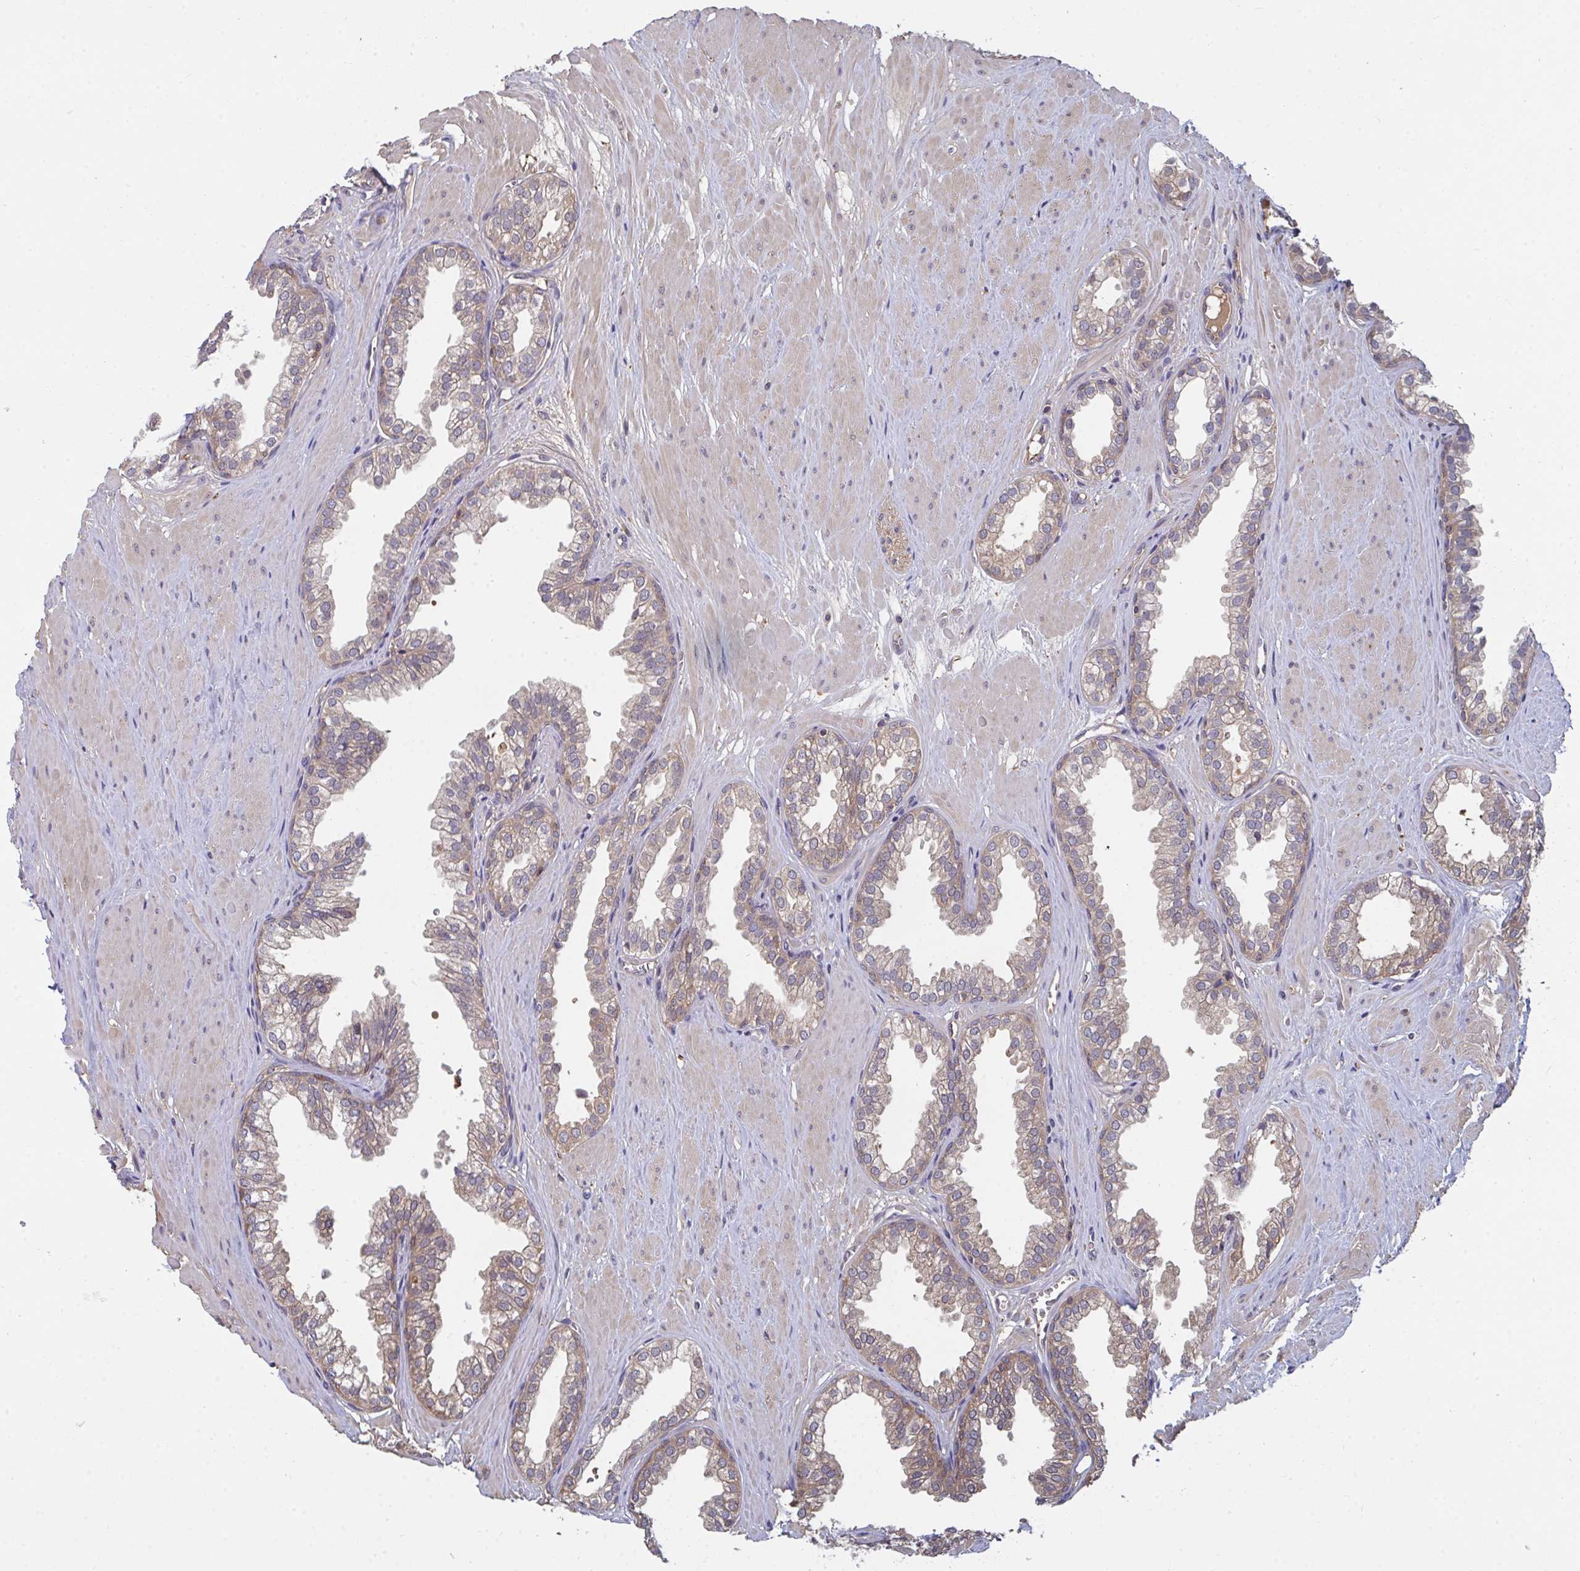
{"staining": {"intensity": "moderate", "quantity": "25%-75%", "location": "cytoplasmic/membranous"}, "tissue": "prostate", "cell_type": "Glandular cells", "image_type": "normal", "snomed": [{"axis": "morphology", "description": "Normal tissue, NOS"}, {"axis": "topography", "description": "Prostate"}, {"axis": "topography", "description": "Peripheral nerve tissue"}], "caption": "IHC of benign prostate shows medium levels of moderate cytoplasmic/membranous expression in about 25%-75% of glandular cells.", "gene": "TTC9C", "patient": {"sex": "male", "age": 55}}